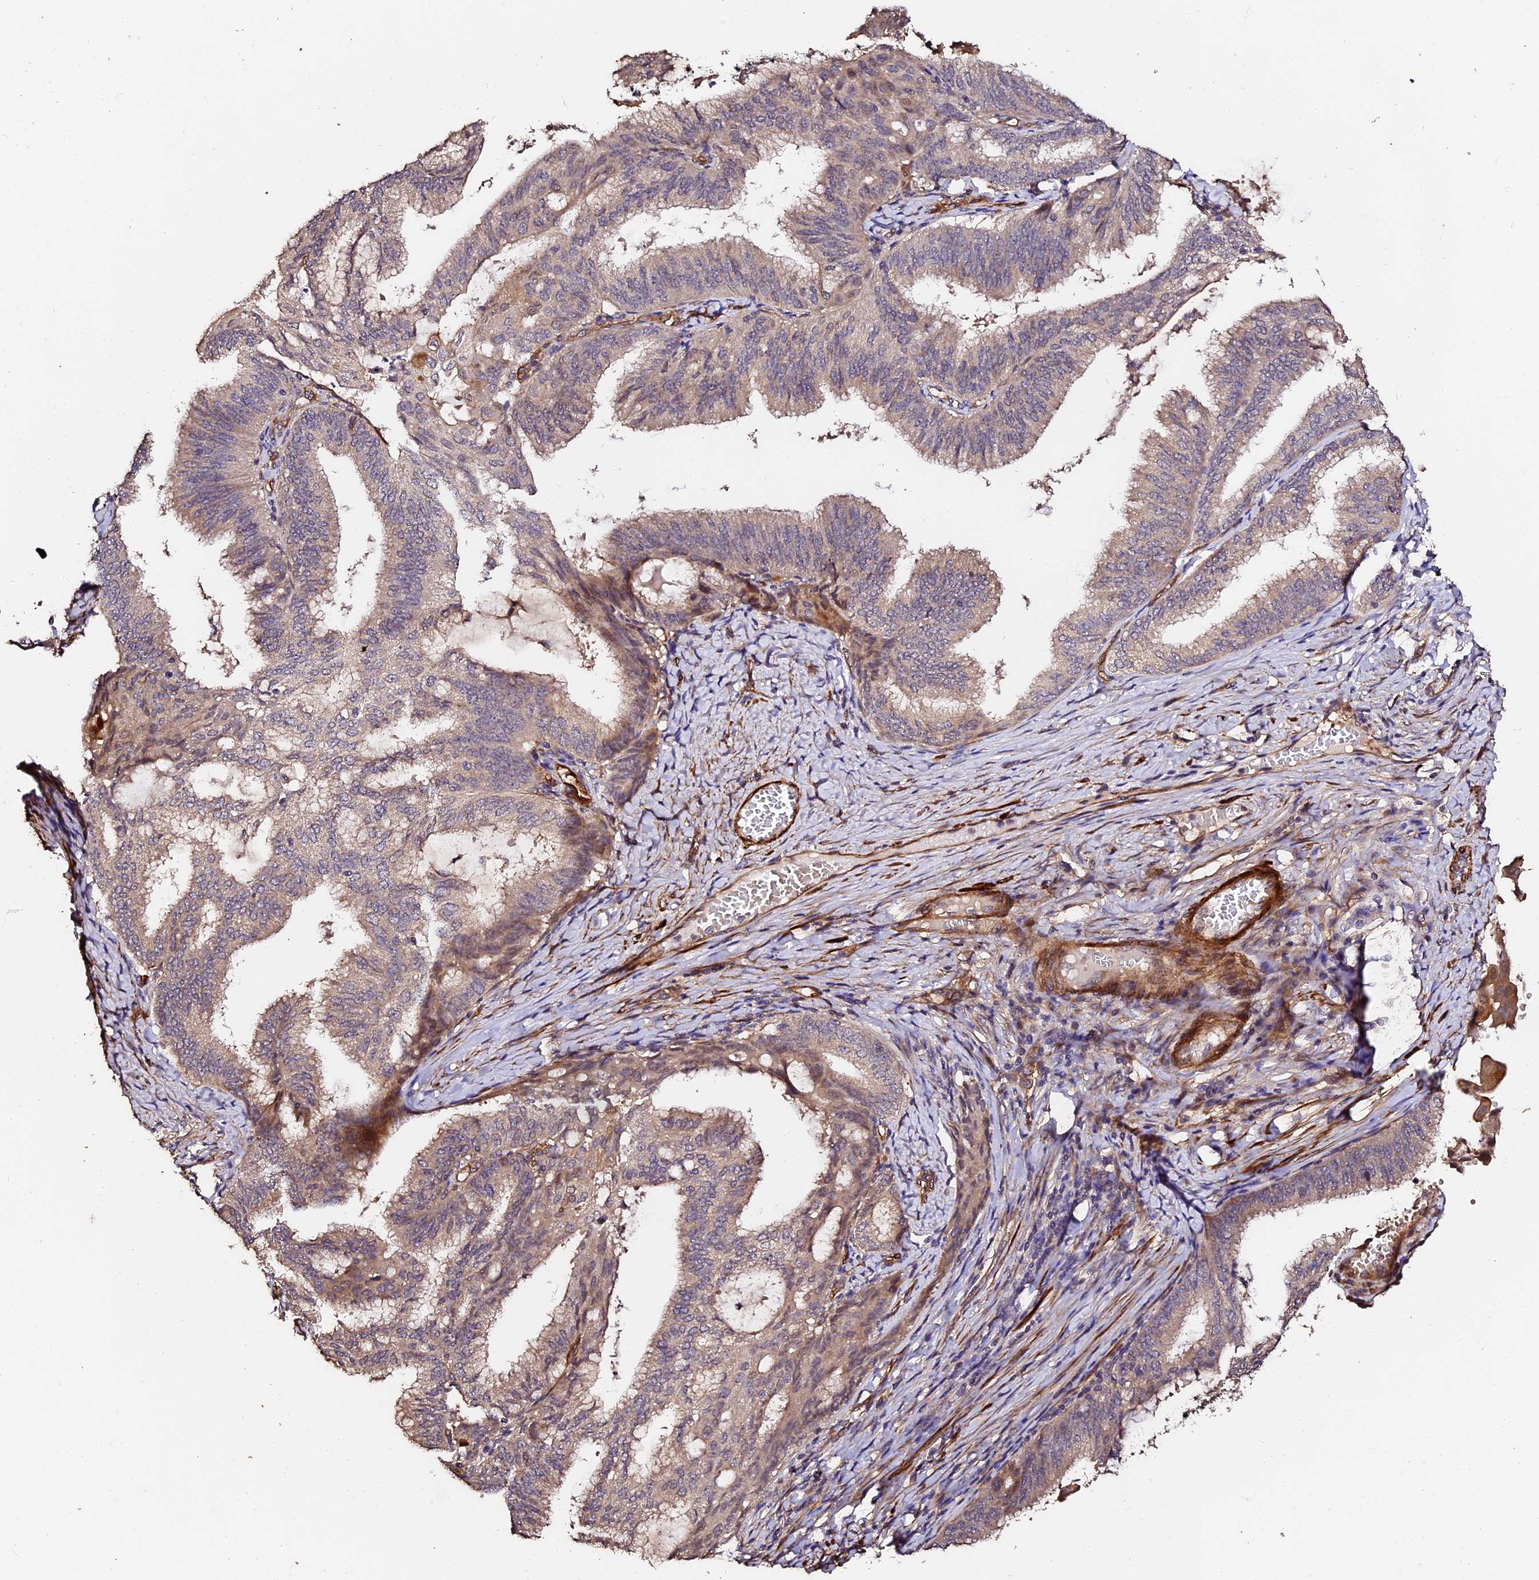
{"staining": {"intensity": "weak", "quantity": ">75%", "location": "cytoplasmic/membranous,nuclear"}, "tissue": "endometrial cancer", "cell_type": "Tumor cells", "image_type": "cancer", "snomed": [{"axis": "morphology", "description": "Adenocarcinoma, NOS"}, {"axis": "topography", "description": "Endometrium"}], "caption": "Adenocarcinoma (endometrial) stained with a protein marker displays weak staining in tumor cells.", "gene": "TDO2", "patient": {"sex": "female", "age": 49}}